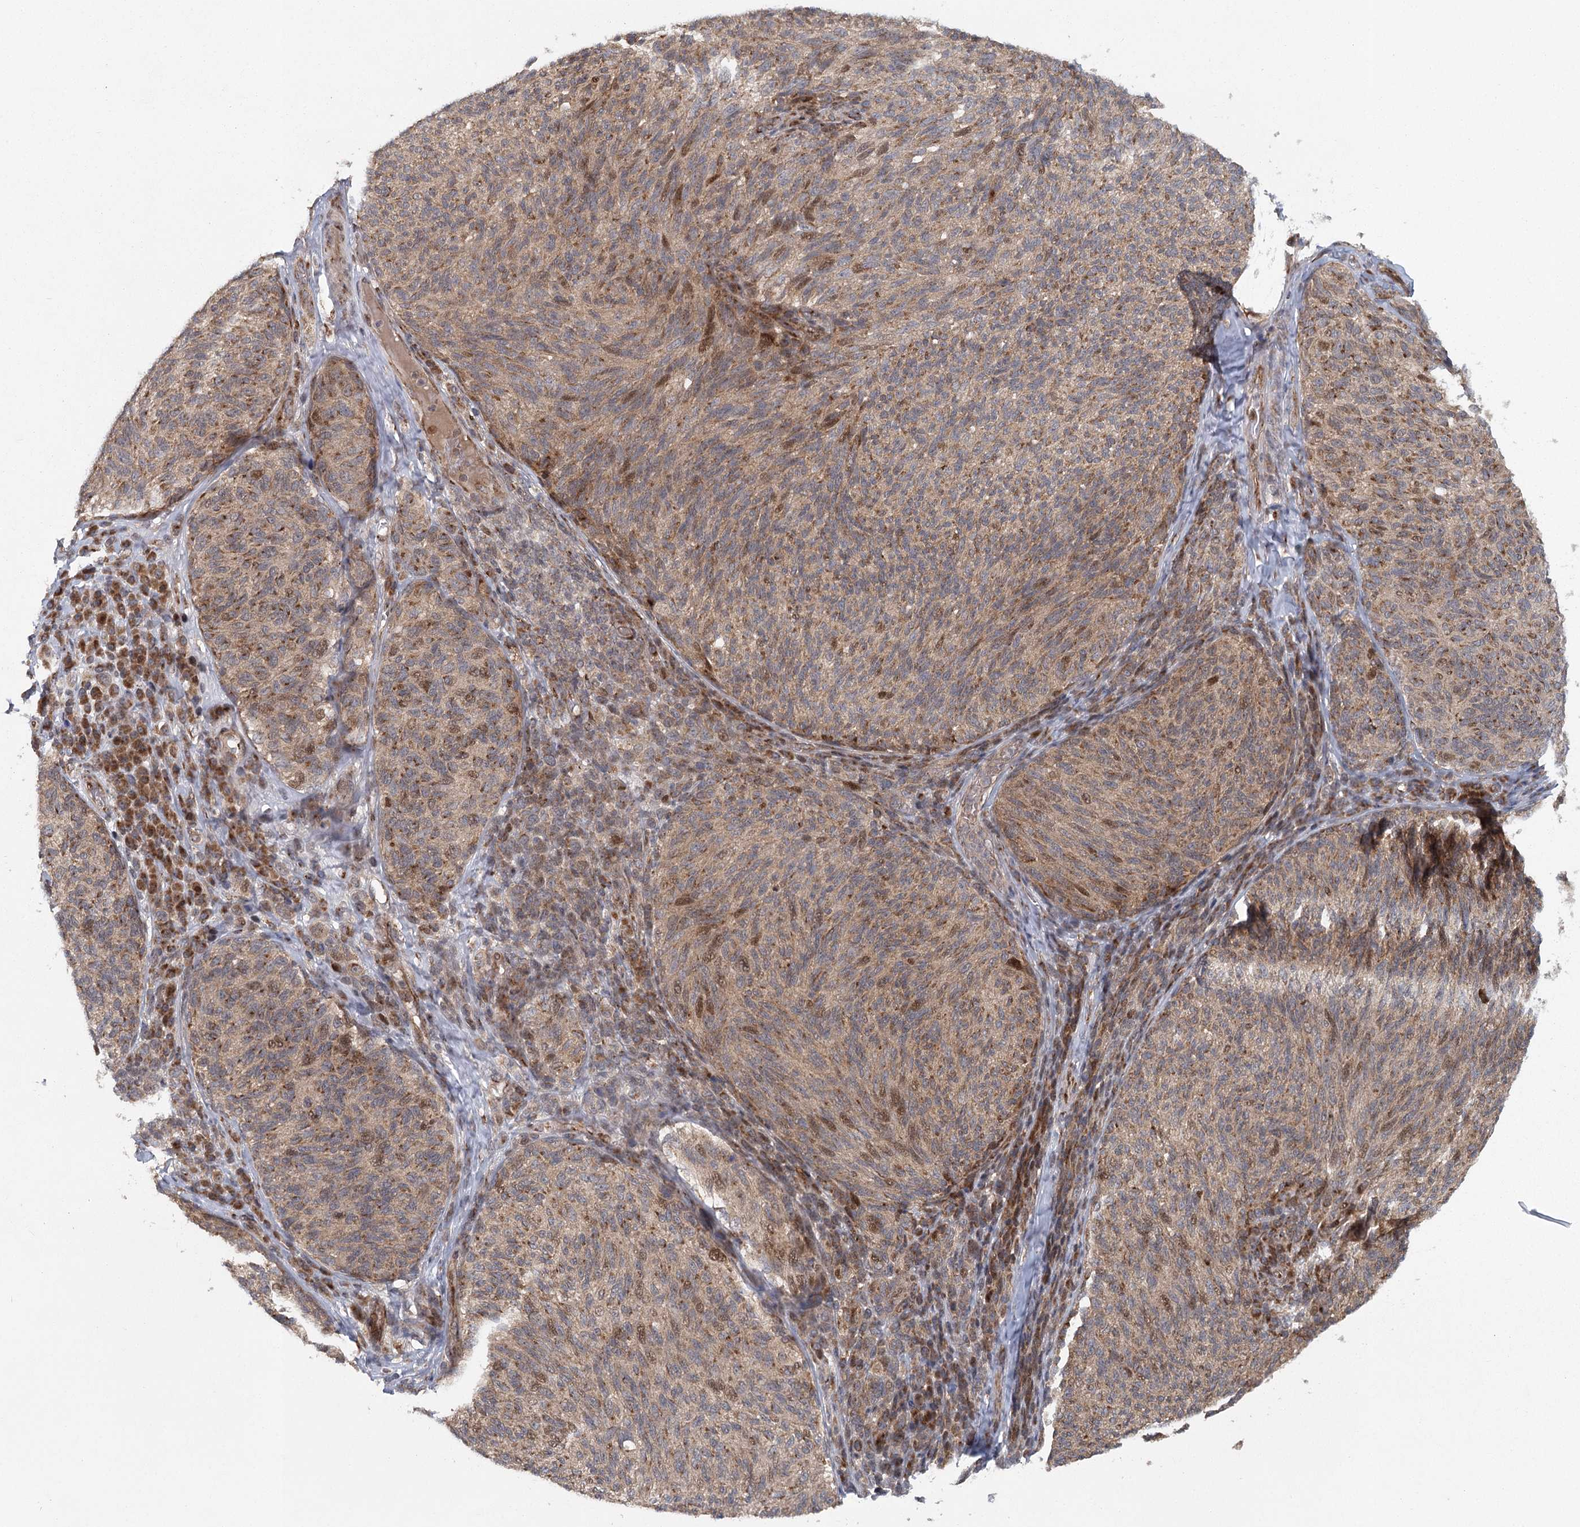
{"staining": {"intensity": "weak", "quantity": ">75%", "location": "cytoplasmic/membranous"}, "tissue": "melanoma", "cell_type": "Tumor cells", "image_type": "cancer", "snomed": [{"axis": "morphology", "description": "Malignant melanoma, NOS"}, {"axis": "topography", "description": "Skin"}], "caption": "Immunohistochemistry (IHC) histopathology image of neoplastic tissue: melanoma stained using immunohistochemistry displays low levels of weak protein expression localized specifically in the cytoplasmic/membranous of tumor cells, appearing as a cytoplasmic/membranous brown color.", "gene": "IFT46", "patient": {"sex": "female", "age": 73}}